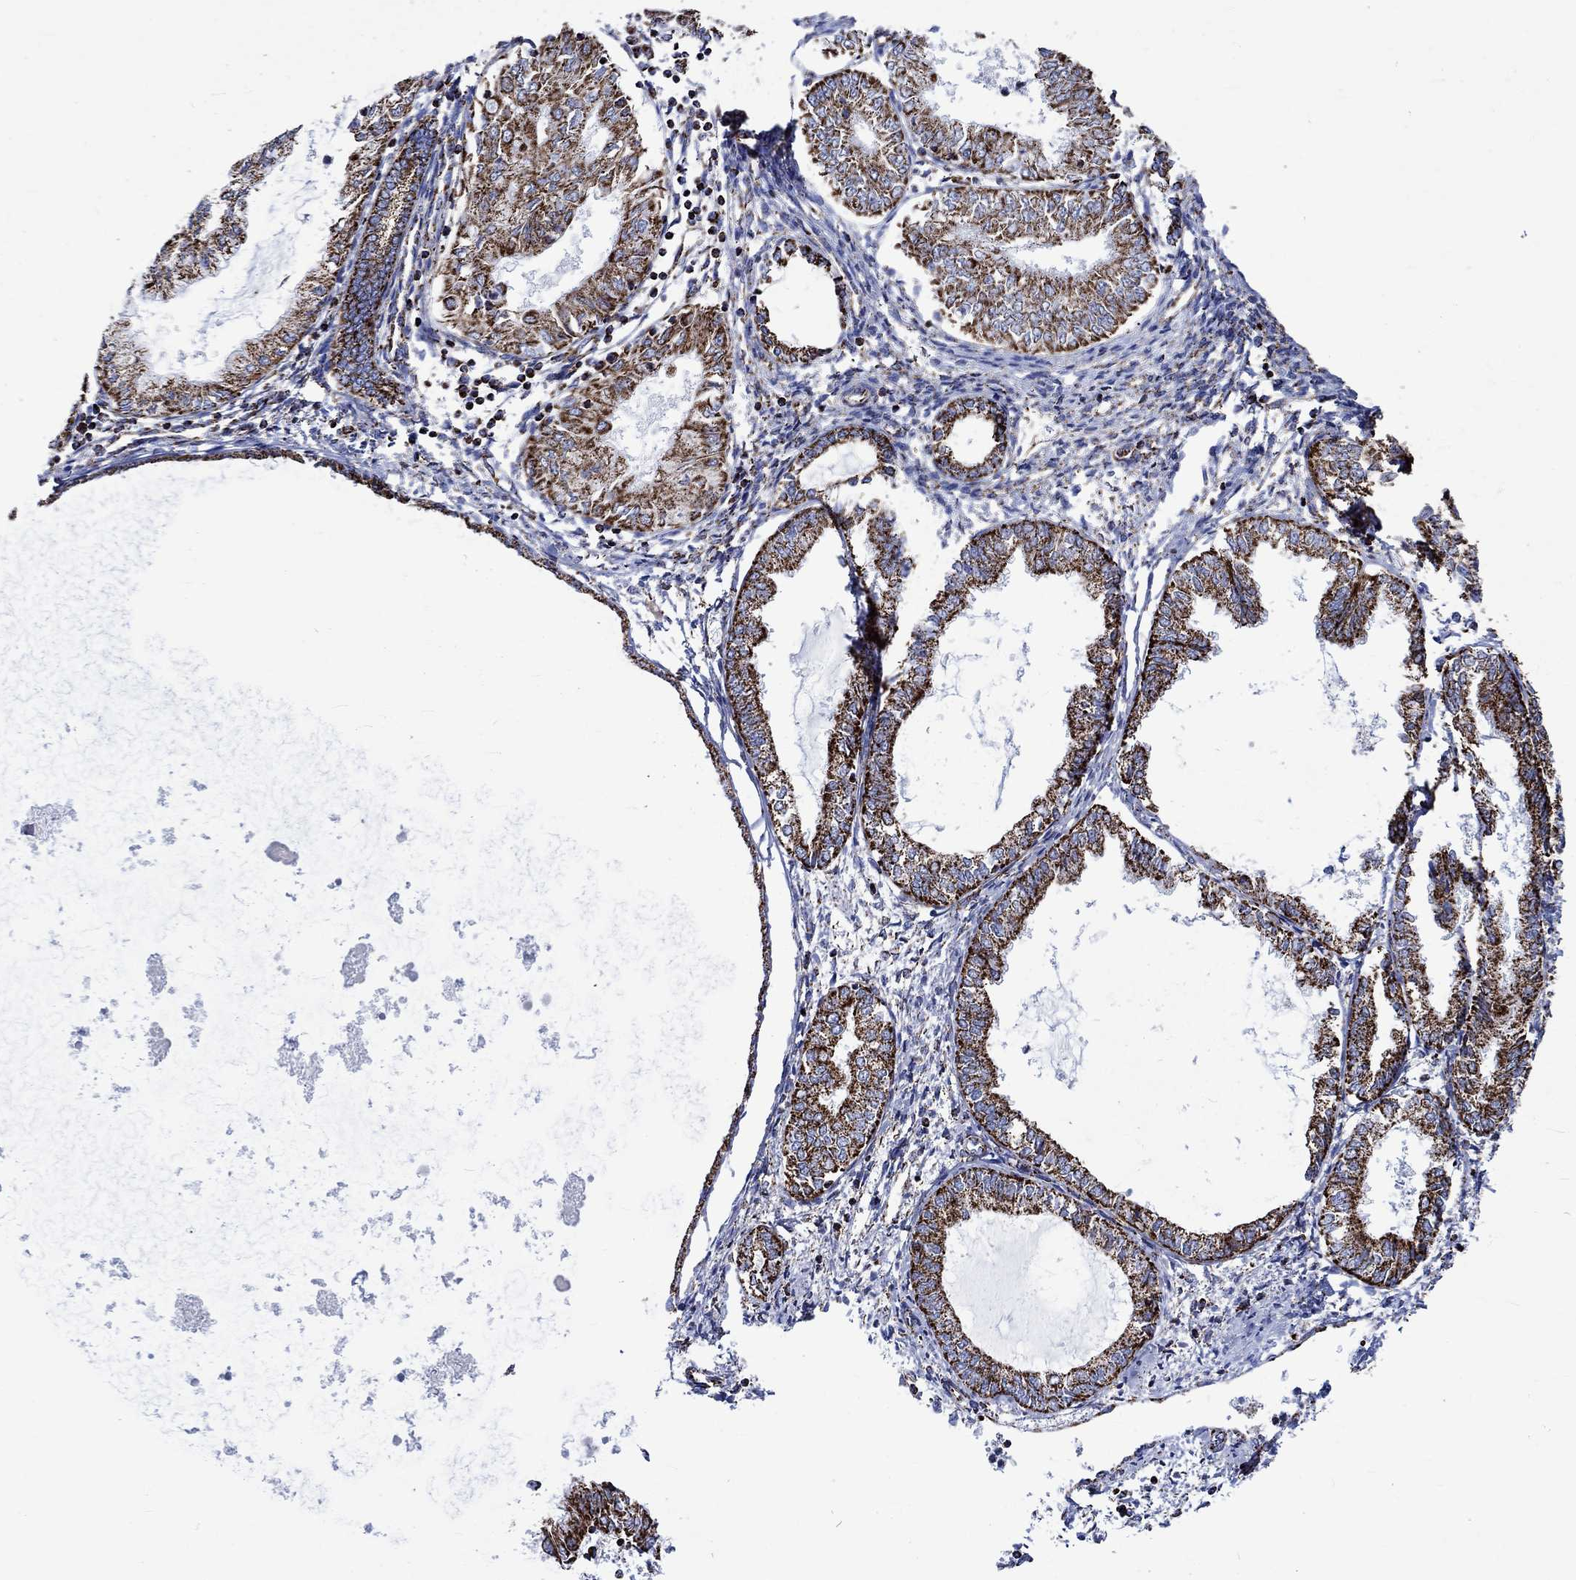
{"staining": {"intensity": "strong", "quantity": ">75%", "location": "cytoplasmic/membranous"}, "tissue": "endometrial cancer", "cell_type": "Tumor cells", "image_type": "cancer", "snomed": [{"axis": "morphology", "description": "Adenocarcinoma, NOS"}, {"axis": "topography", "description": "Endometrium"}], "caption": "This is an image of immunohistochemistry (IHC) staining of endometrial cancer (adenocarcinoma), which shows strong expression in the cytoplasmic/membranous of tumor cells.", "gene": "RCE1", "patient": {"sex": "female", "age": 68}}